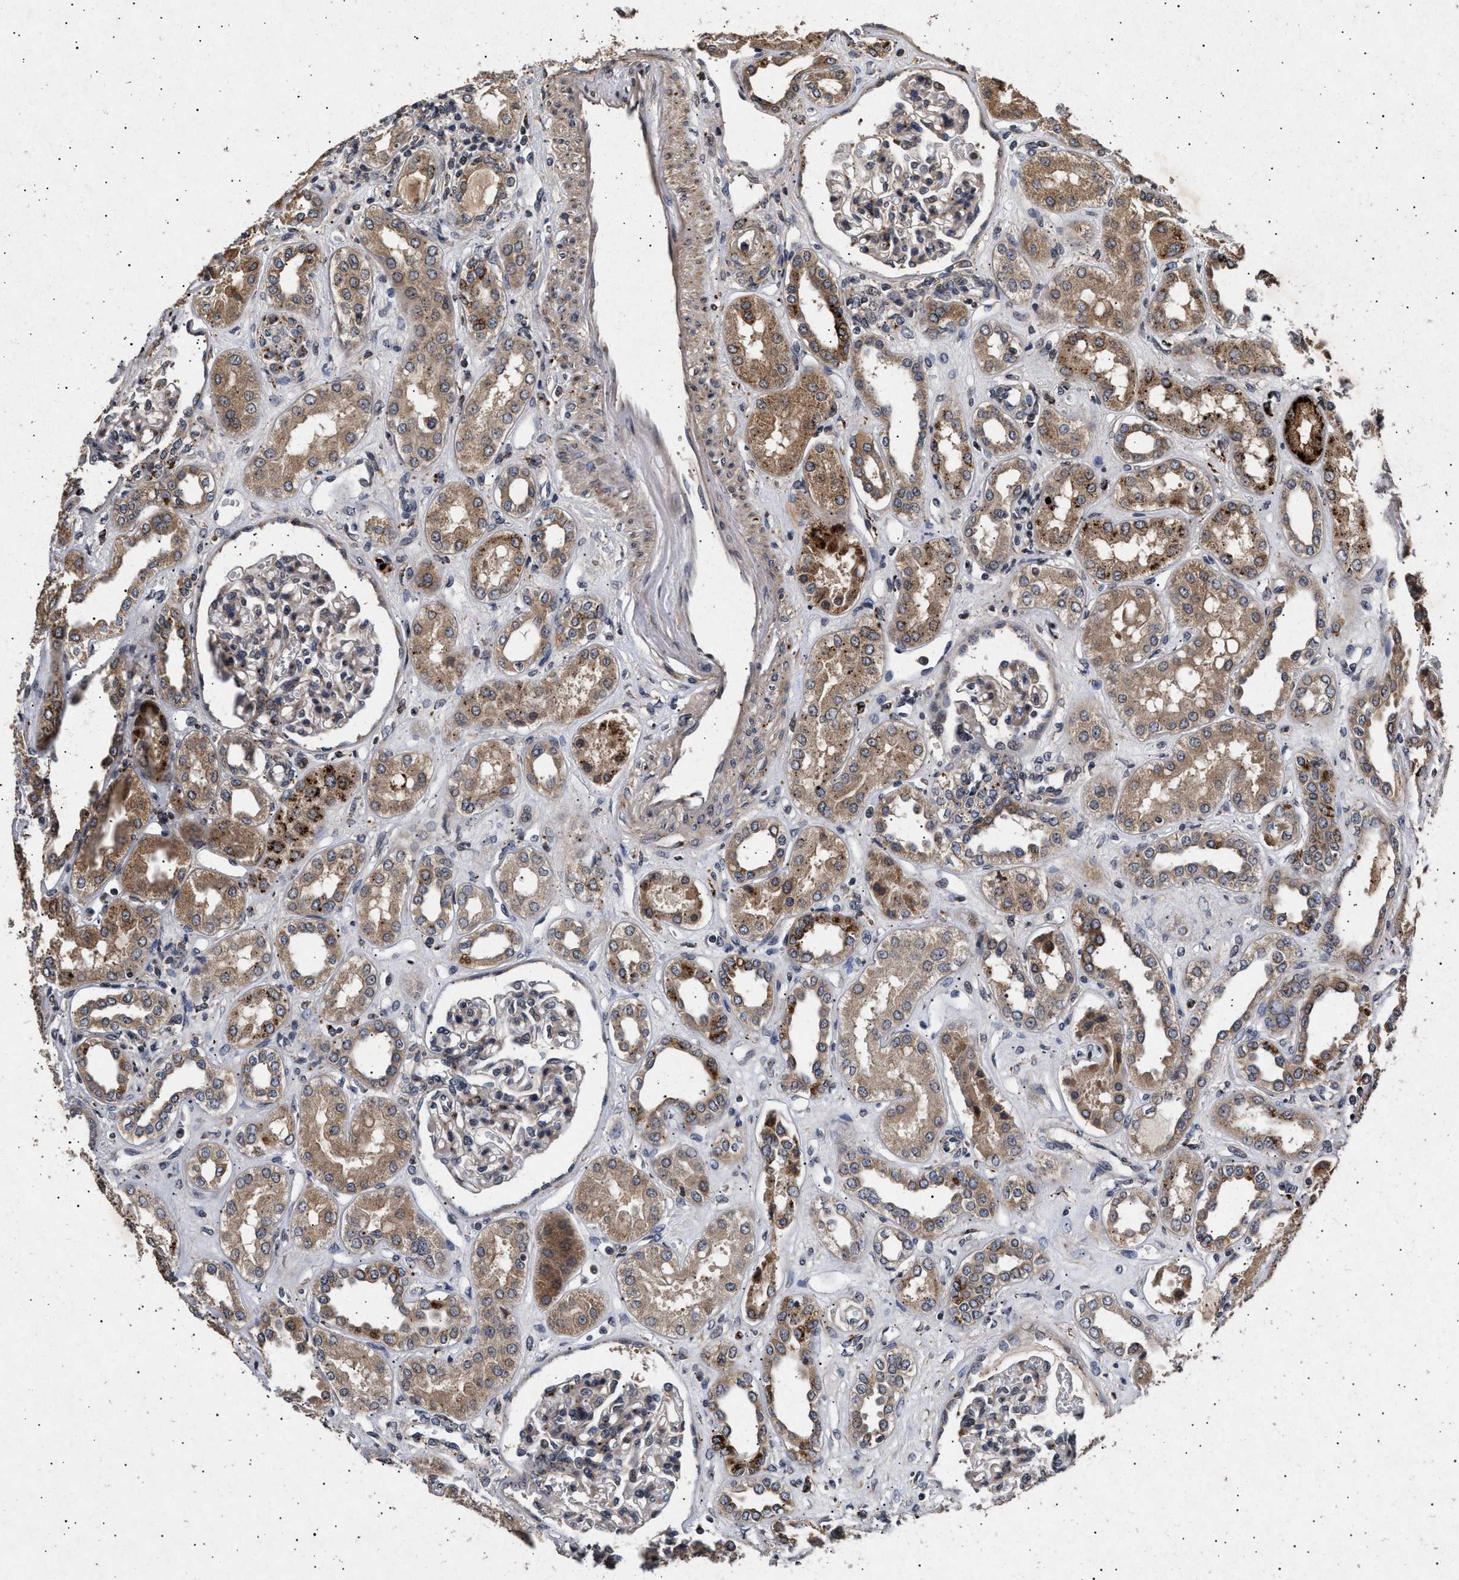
{"staining": {"intensity": "weak", "quantity": "25%-75%", "location": "cytoplasmic/membranous"}, "tissue": "kidney", "cell_type": "Cells in glomeruli", "image_type": "normal", "snomed": [{"axis": "morphology", "description": "Normal tissue, NOS"}, {"axis": "topography", "description": "Kidney"}], "caption": "Immunohistochemical staining of benign kidney displays weak cytoplasmic/membranous protein expression in approximately 25%-75% of cells in glomeruli. The protein is shown in brown color, while the nuclei are stained blue.", "gene": "ITGB5", "patient": {"sex": "male", "age": 59}}